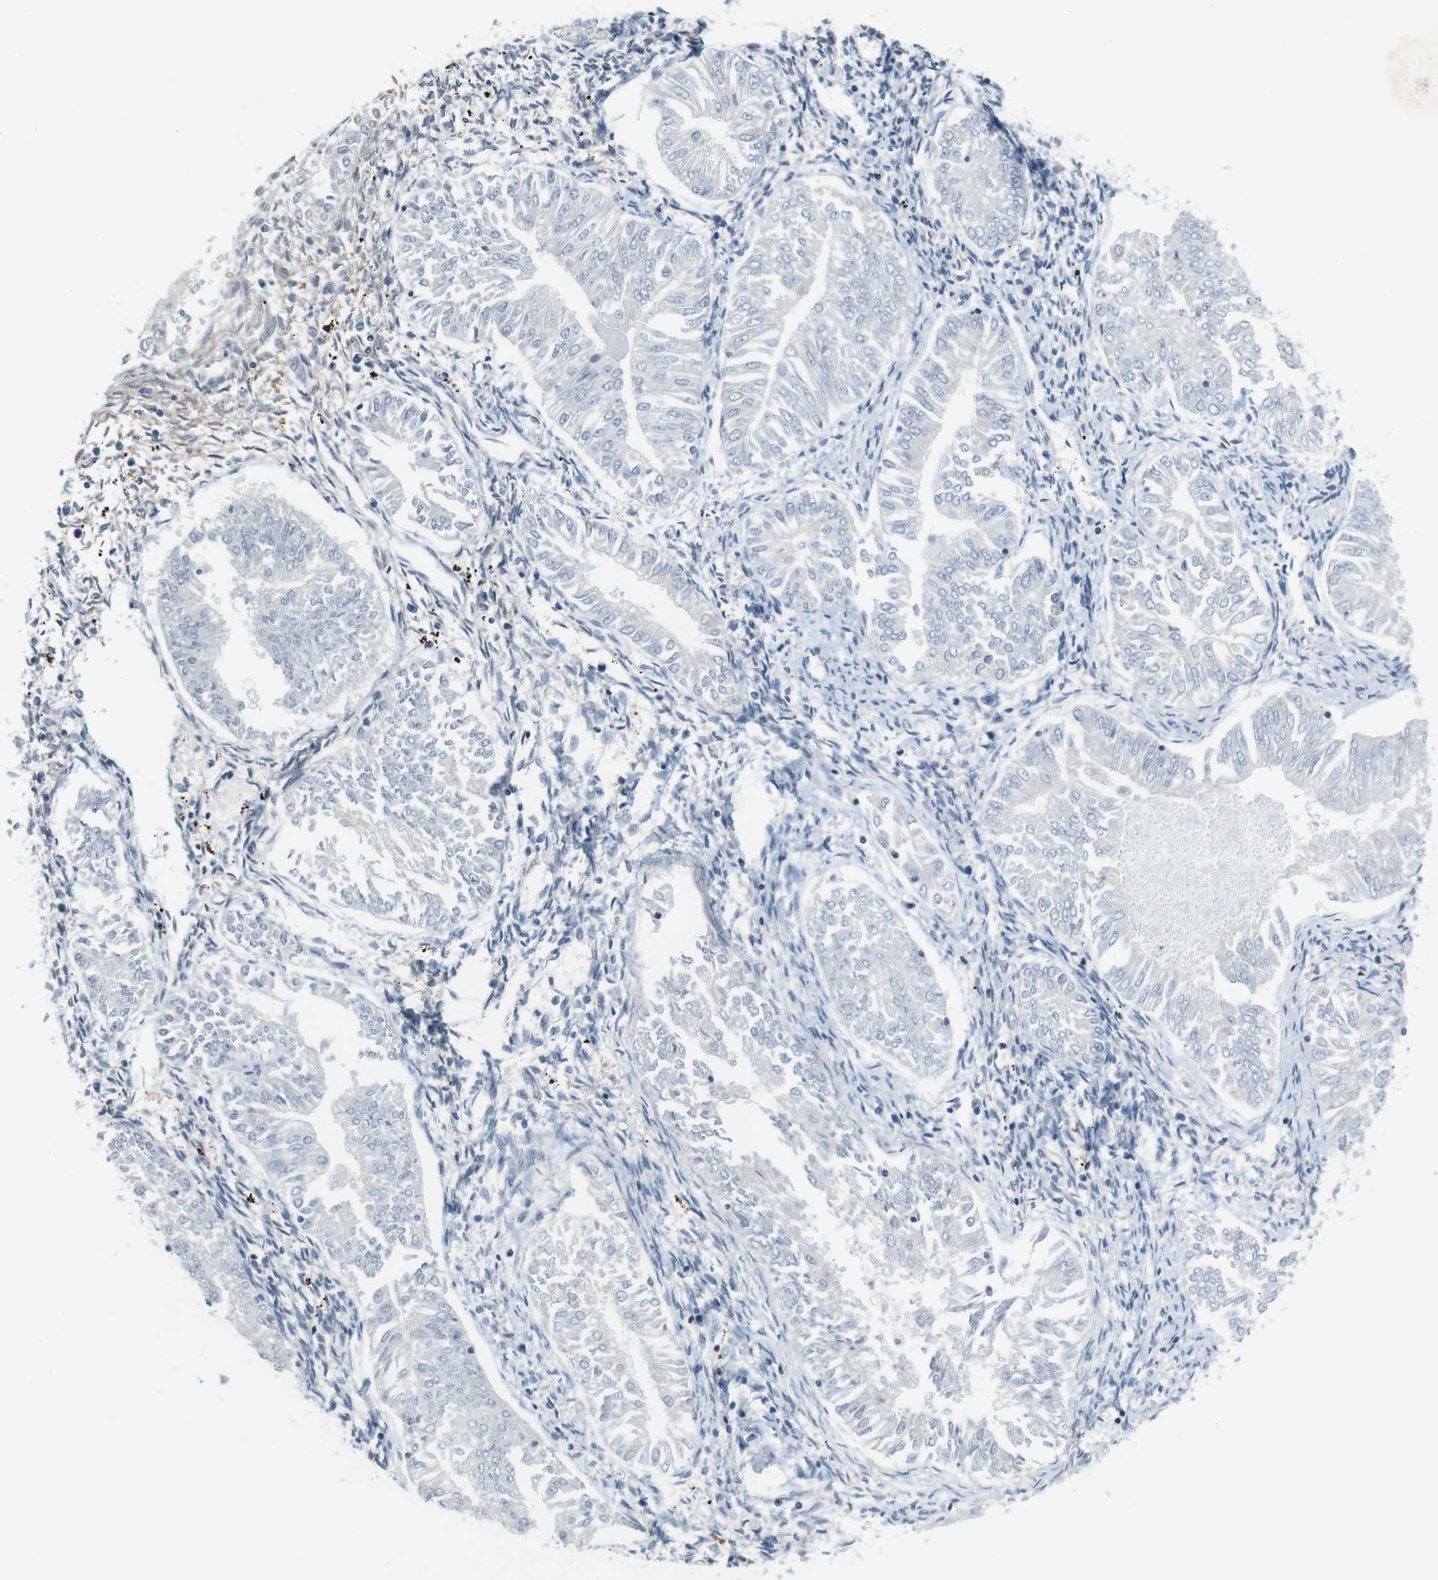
{"staining": {"intensity": "negative", "quantity": "none", "location": "none"}, "tissue": "endometrial cancer", "cell_type": "Tumor cells", "image_type": "cancer", "snomed": [{"axis": "morphology", "description": "Adenocarcinoma, NOS"}, {"axis": "topography", "description": "Endometrium"}], "caption": "The micrograph displays no significant positivity in tumor cells of adenocarcinoma (endometrial).", "gene": "PCDH10", "patient": {"sex": "female", "age": 53}}